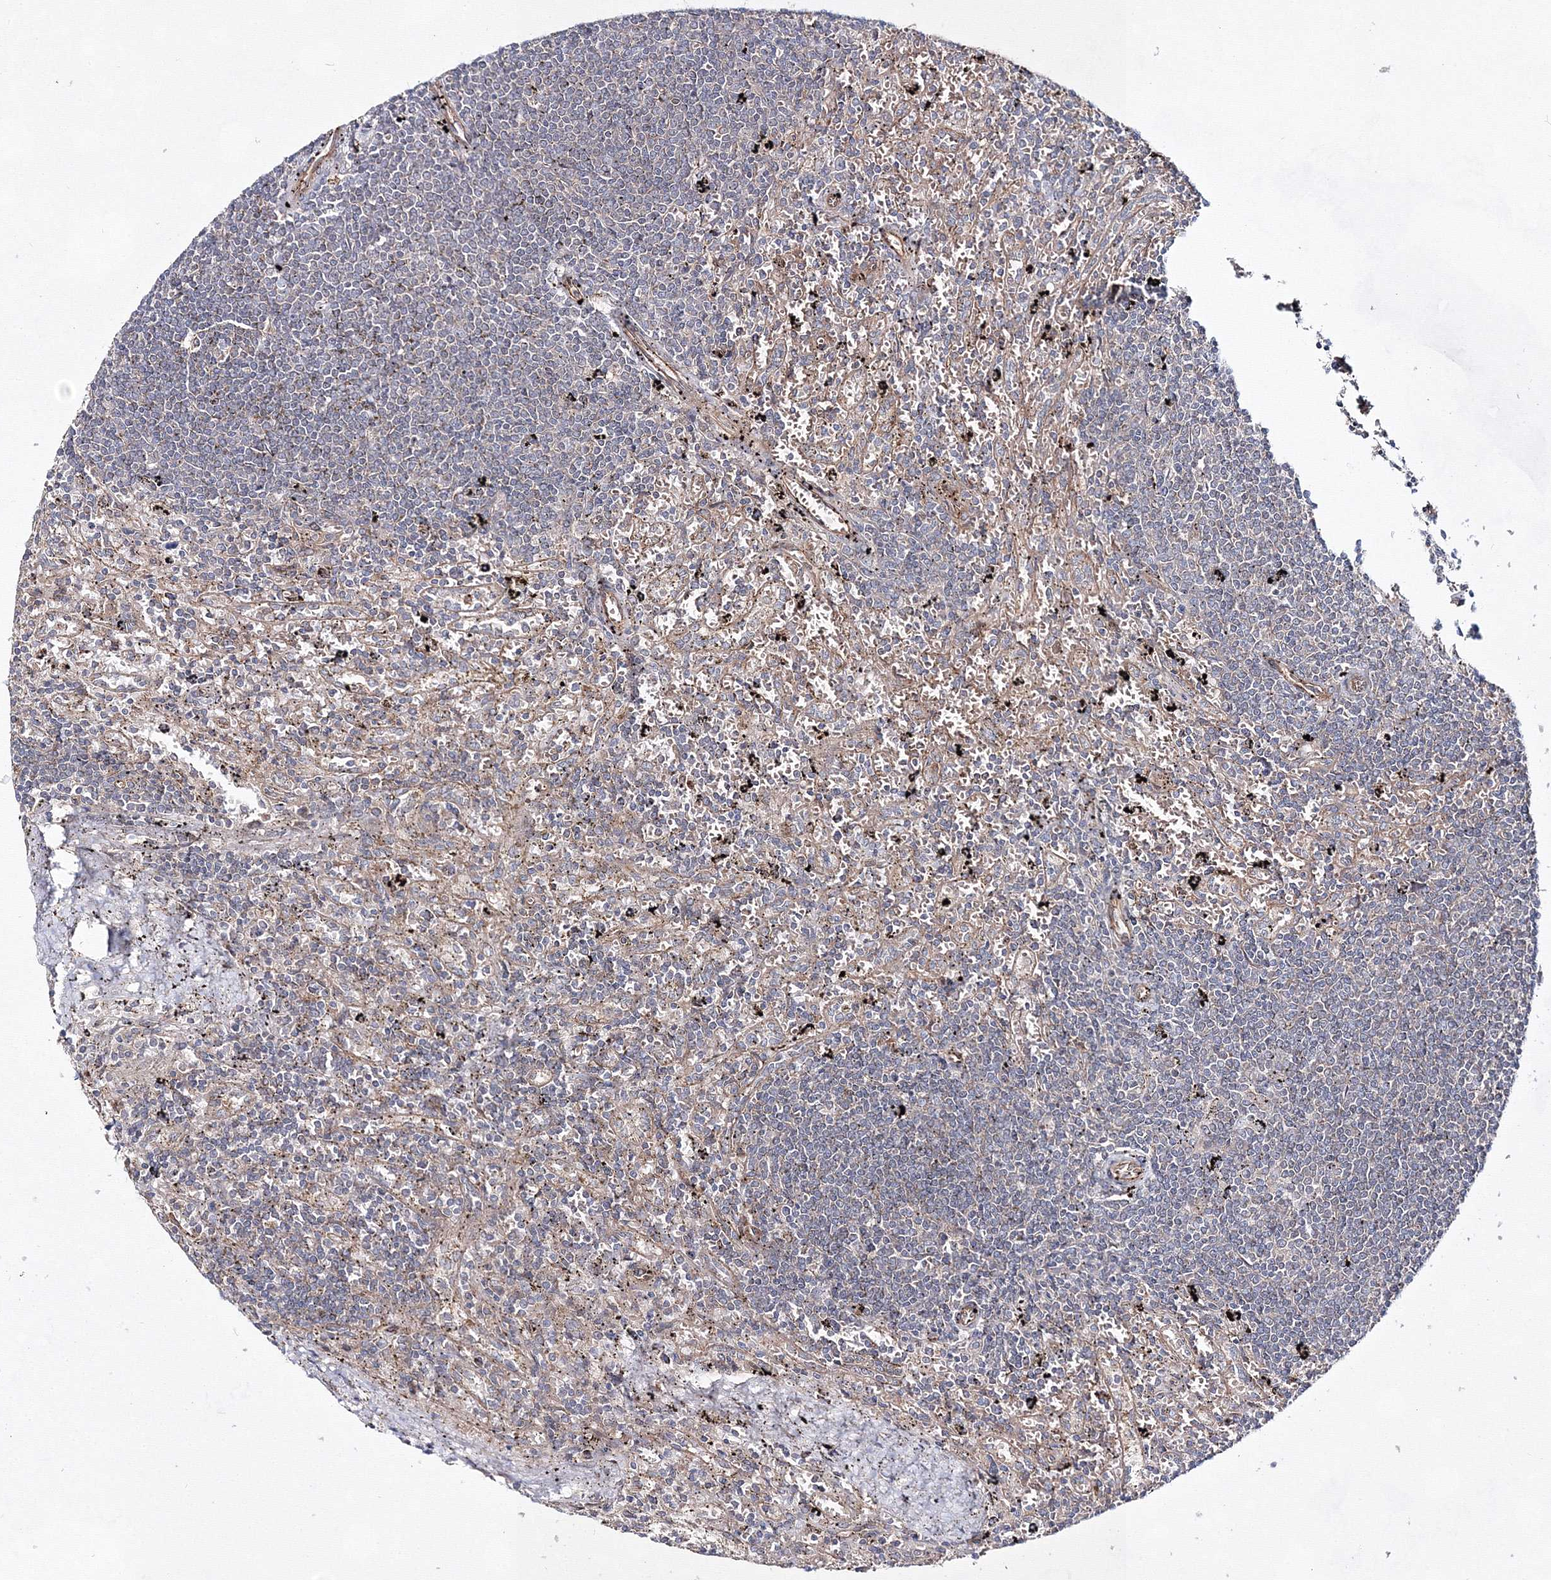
{"staining": {"intensity": "negative", "quantity": "none", "location": "none"}, "tissue": "lymphoma", "cell_type": "Tumor cells", "image_type": "cancer", "snomed": [{"axis": "morphology", "description": "Malignant lymphoma, non-Hodgkin's type, Low grade"}, {"axis": "topography", "description": "Spleen"}], "caption": "The image reveals no staining of tumor cells in lymphoma.", "gene": "EXOC6", "patient": {"sex": "male", "age": 76}}